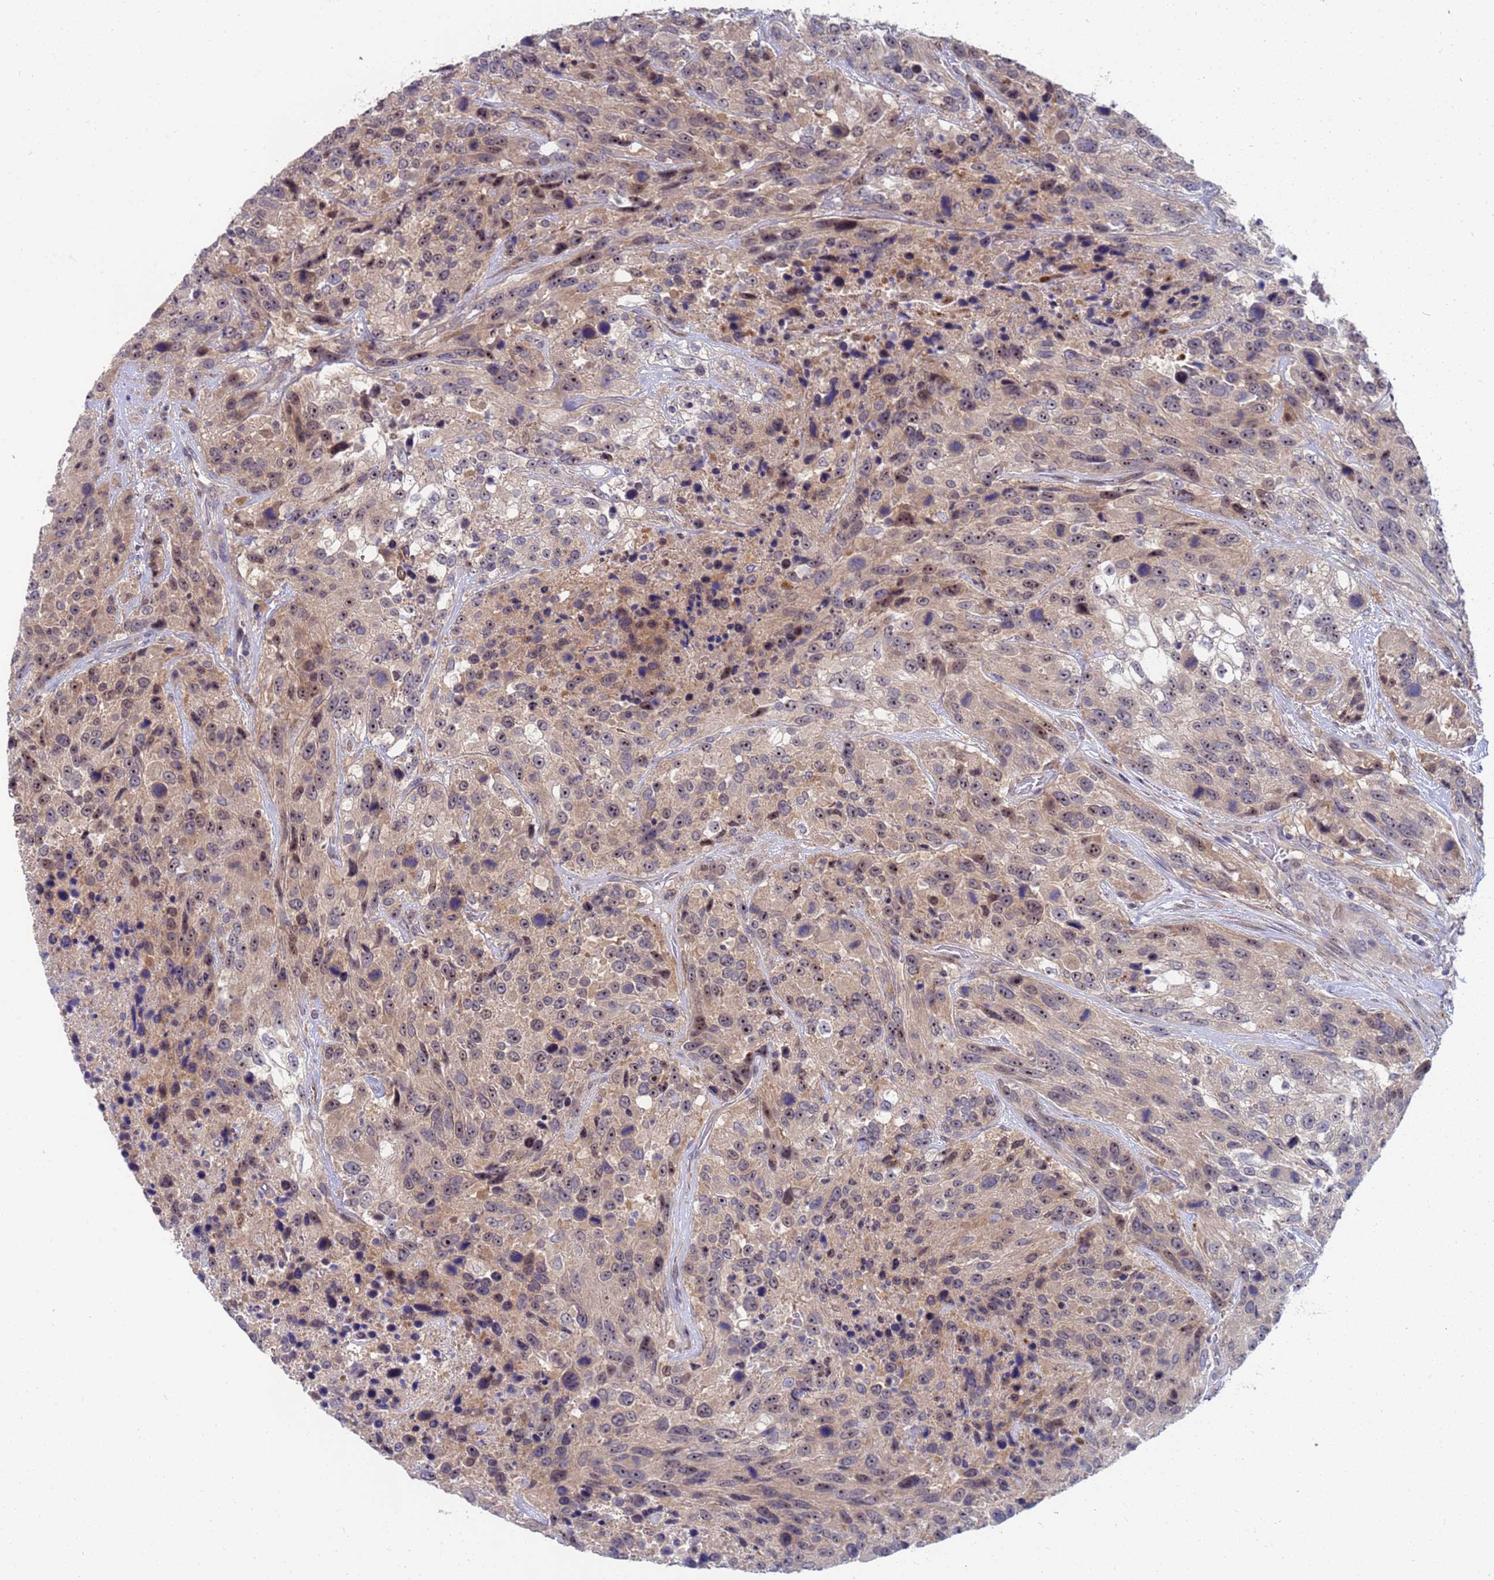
{"staining": {"intensity": "moderate", "quantity": "25%-75%", "location": "cytoplasmic/membranous,nuclear"}, "tissue": "urothelial cancer", "cell_type": "Tumor cells", "image_type": "cancer", "snomed": [{"axis": "morphology", "description": "Urothelial carcinoma, High grade"}, {"axis": "topography", "description": "Urinary bladder"}], "caption": "High-grade urothelial carcinoma stained for a protein (brown) exhibits moderate cytoplasmic/membranous and nuclear positive staining in about 25%-75% of tumor cells.", "gene": "ENOSF1", "patient": {"sex": "female", "age": 70}}